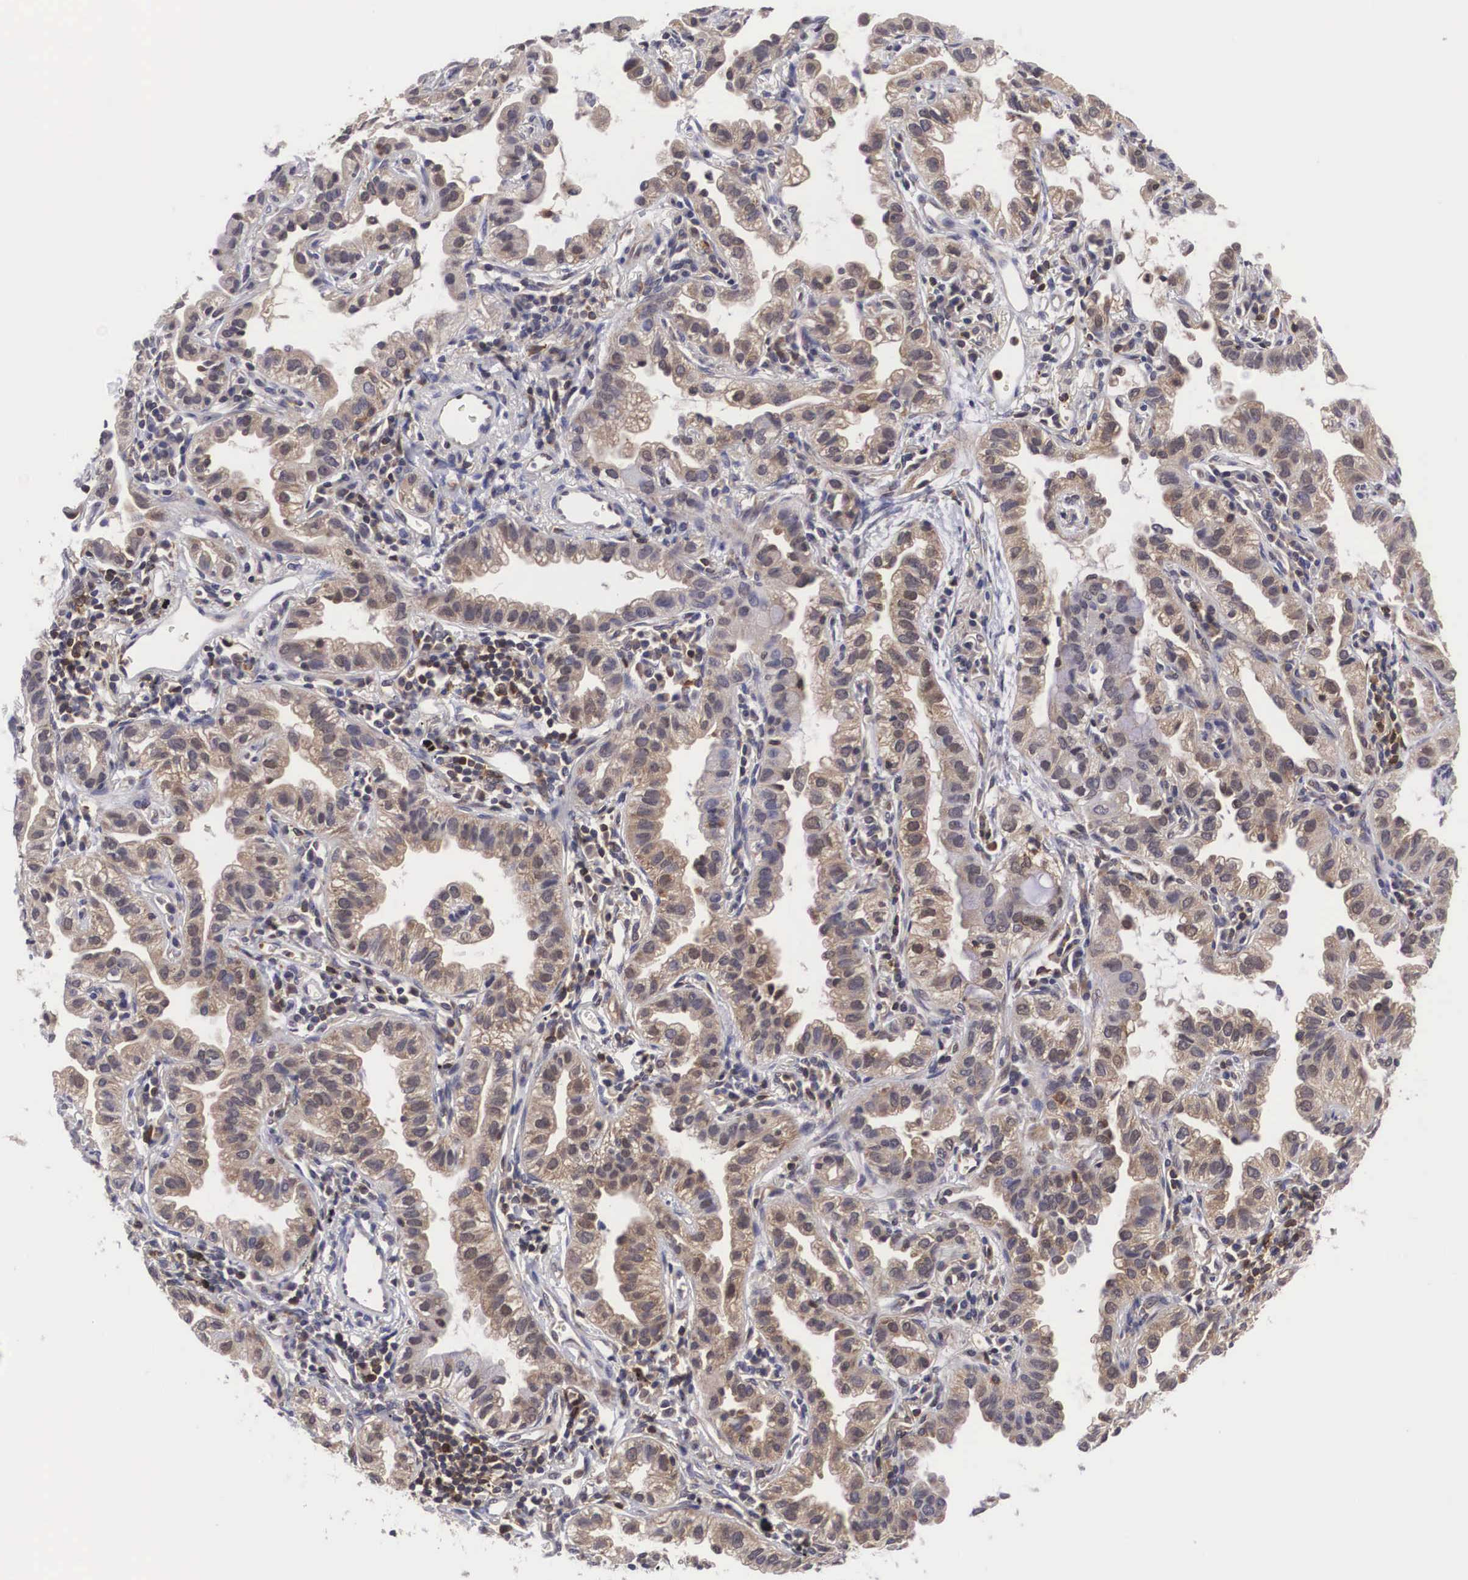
{"staining": {"intensity": "weak", "quantity": ">75%", "location": "cytoplasmic/membranous,nuclear"}, "tissue": "lung cancer", "cell_type": "Tumor cells", "image_type": "cancer", "snomed": [{"axis": "morphology", "description": "Adenocarcinoma, NOS"}, {"axis": "topography", "description": "Lung"}], "caption": "Human lung cancer (adenocarcinoma) stained with a protein marker exhibits weak staining in tumor cells.", "gene": "ADSL", "patient": {"sex": "female", "age": 50}}